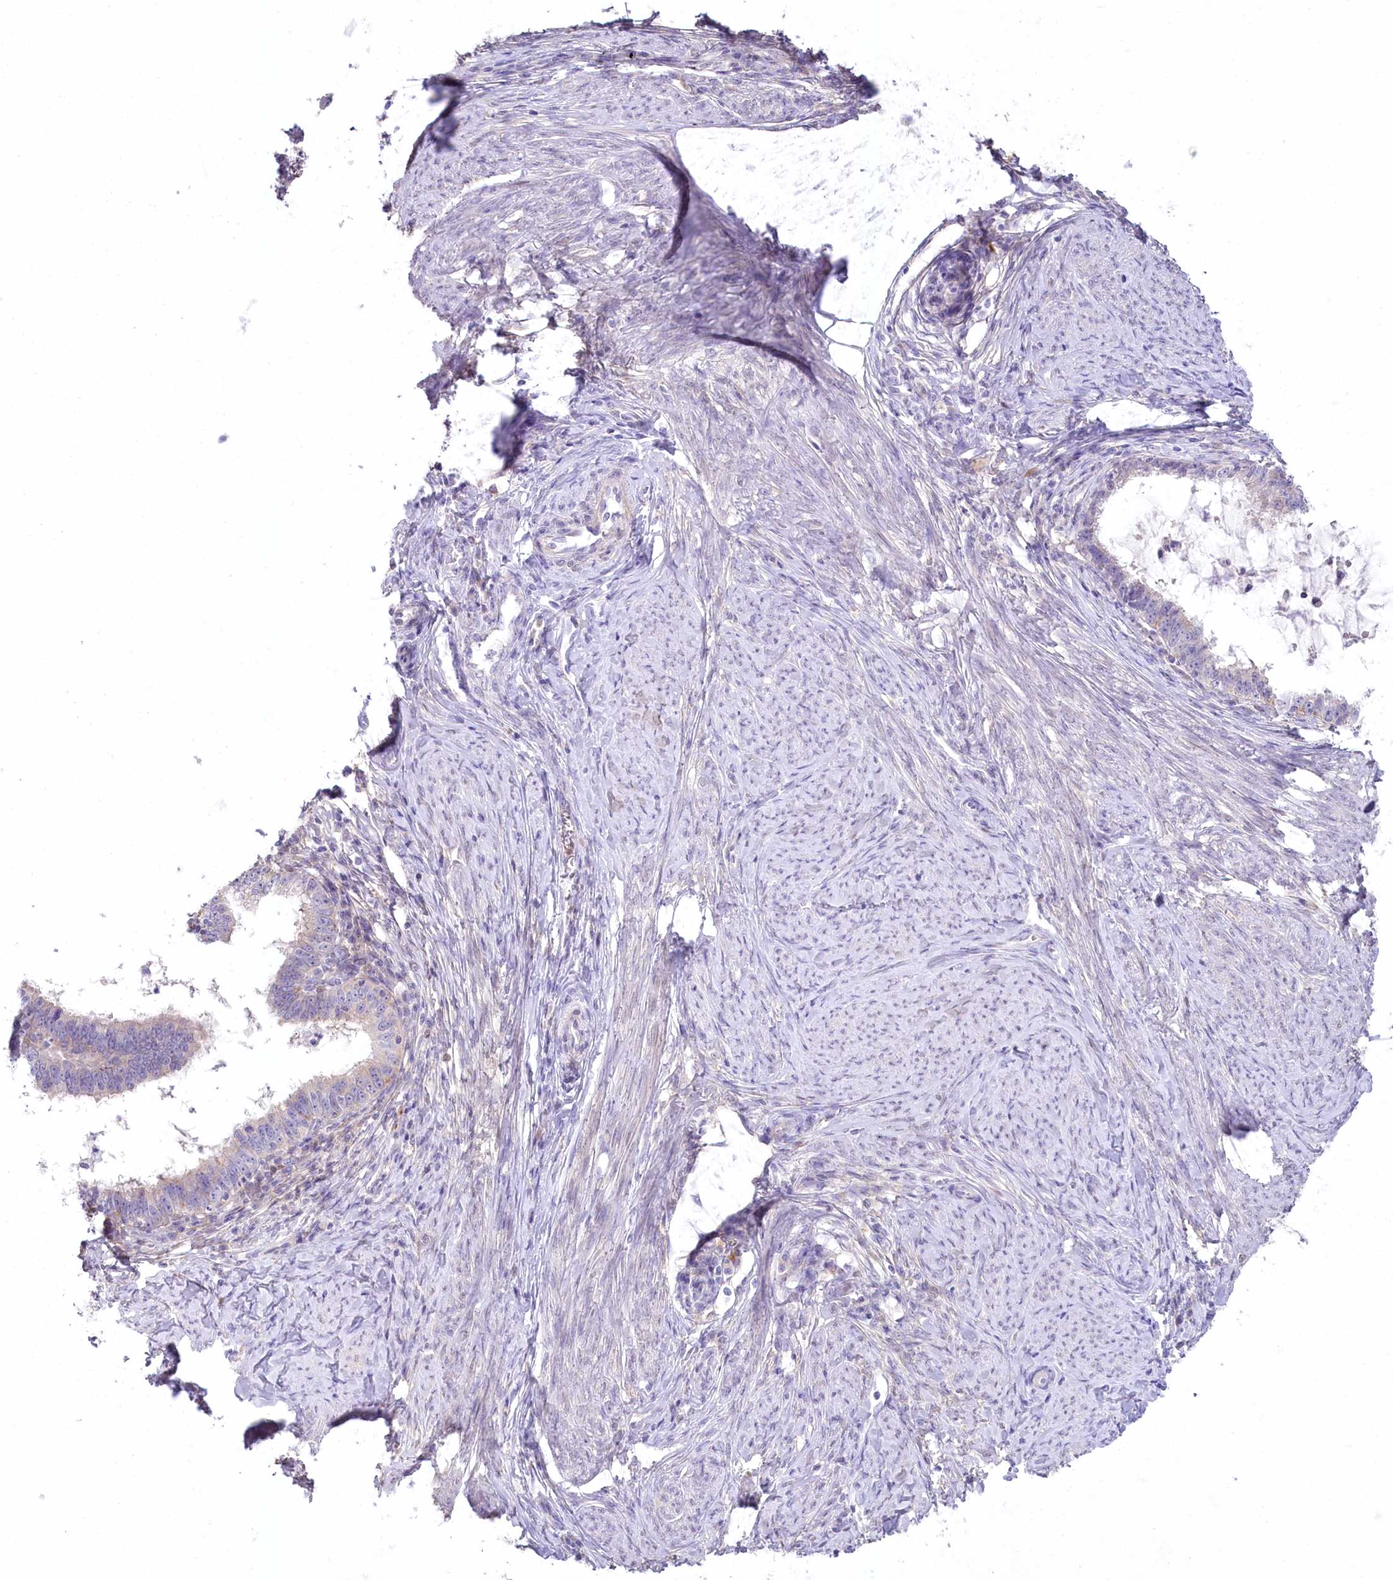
{"staining": {"intensity": "negative", "quantity": "none", "location": "none"}, "tissue": "cervical cancer", "cell_type": "Tumor cells", "image_type": "cancer", "snomed": [{"axis": "morphology", "description": "Adenocarcinoma, NOS"}, {"axis": "topography", "description": "Cervix"}], "caption": "IHC image of human cervical adenocarcinoma stained for a protein (brown), which exhibits no expression in tumor cells.", "gene": "MYOZ1", "patient": {"sex": "female", "age": 36}}